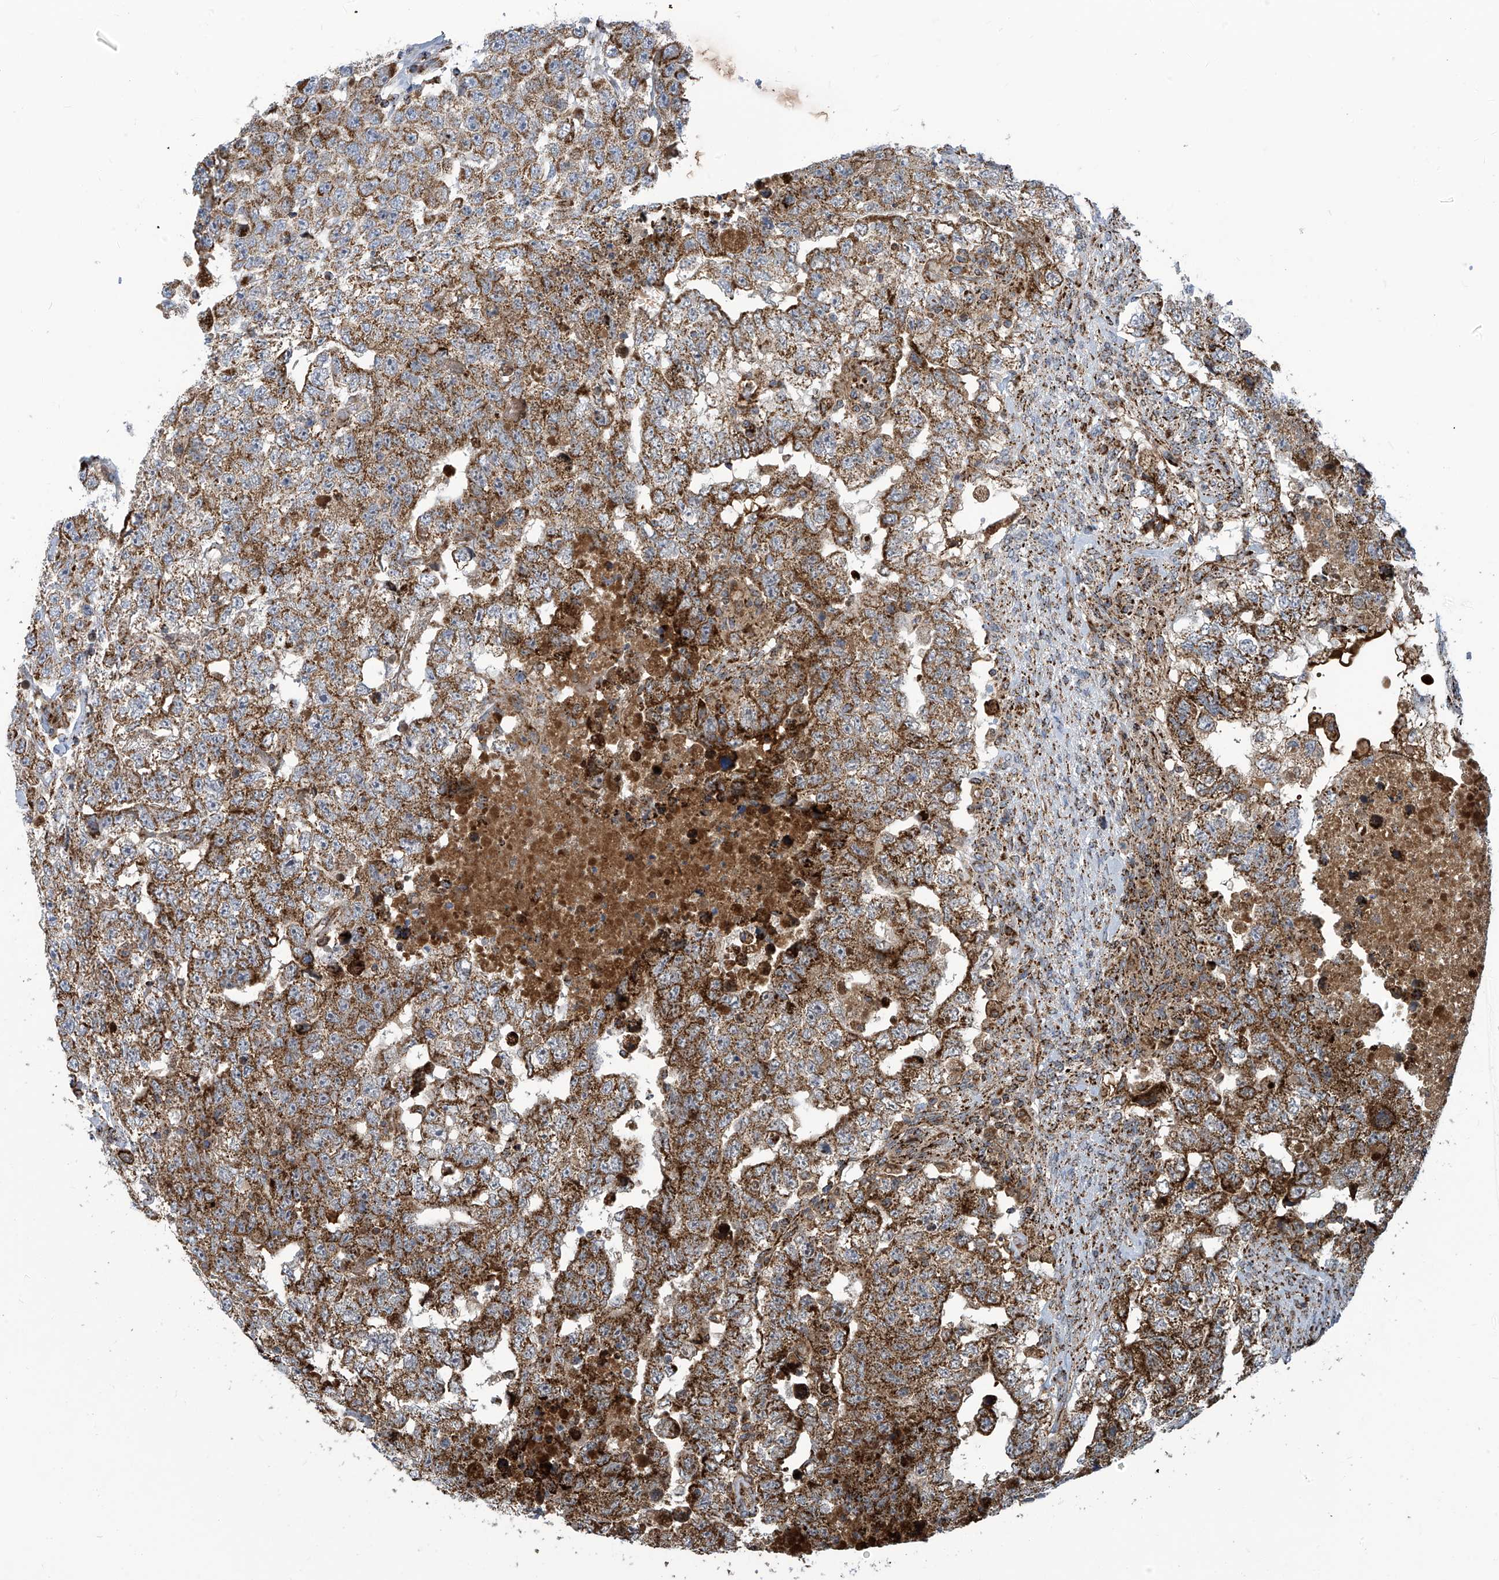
{"staining": {"intensity": "strong", "quantity": ">75%", "location": "cytoplasmic/membranous"}, "tissue": "testis cancer", "cell_type": "Tumor cells", "image_type": "cancer", "snomed": [{"axis": "morphology", "description": "Carcinoma, Embryonal, NOS"}, {"axis": "topography", "description": "Testis"}], "caption": "Protein expression analysis of human testis cancer (embryonal carcinoma) reveals strong cytoplasmic/membranous staining in about >75% of tumor cells. Using DAB (3,3'-diaminobenzidine) (brown) and hematoxylin (blue) stains, captured at high magnification using brightfield microscopy.", "gene": "COX10", "patient": {"sex": "male", "age": 36}}